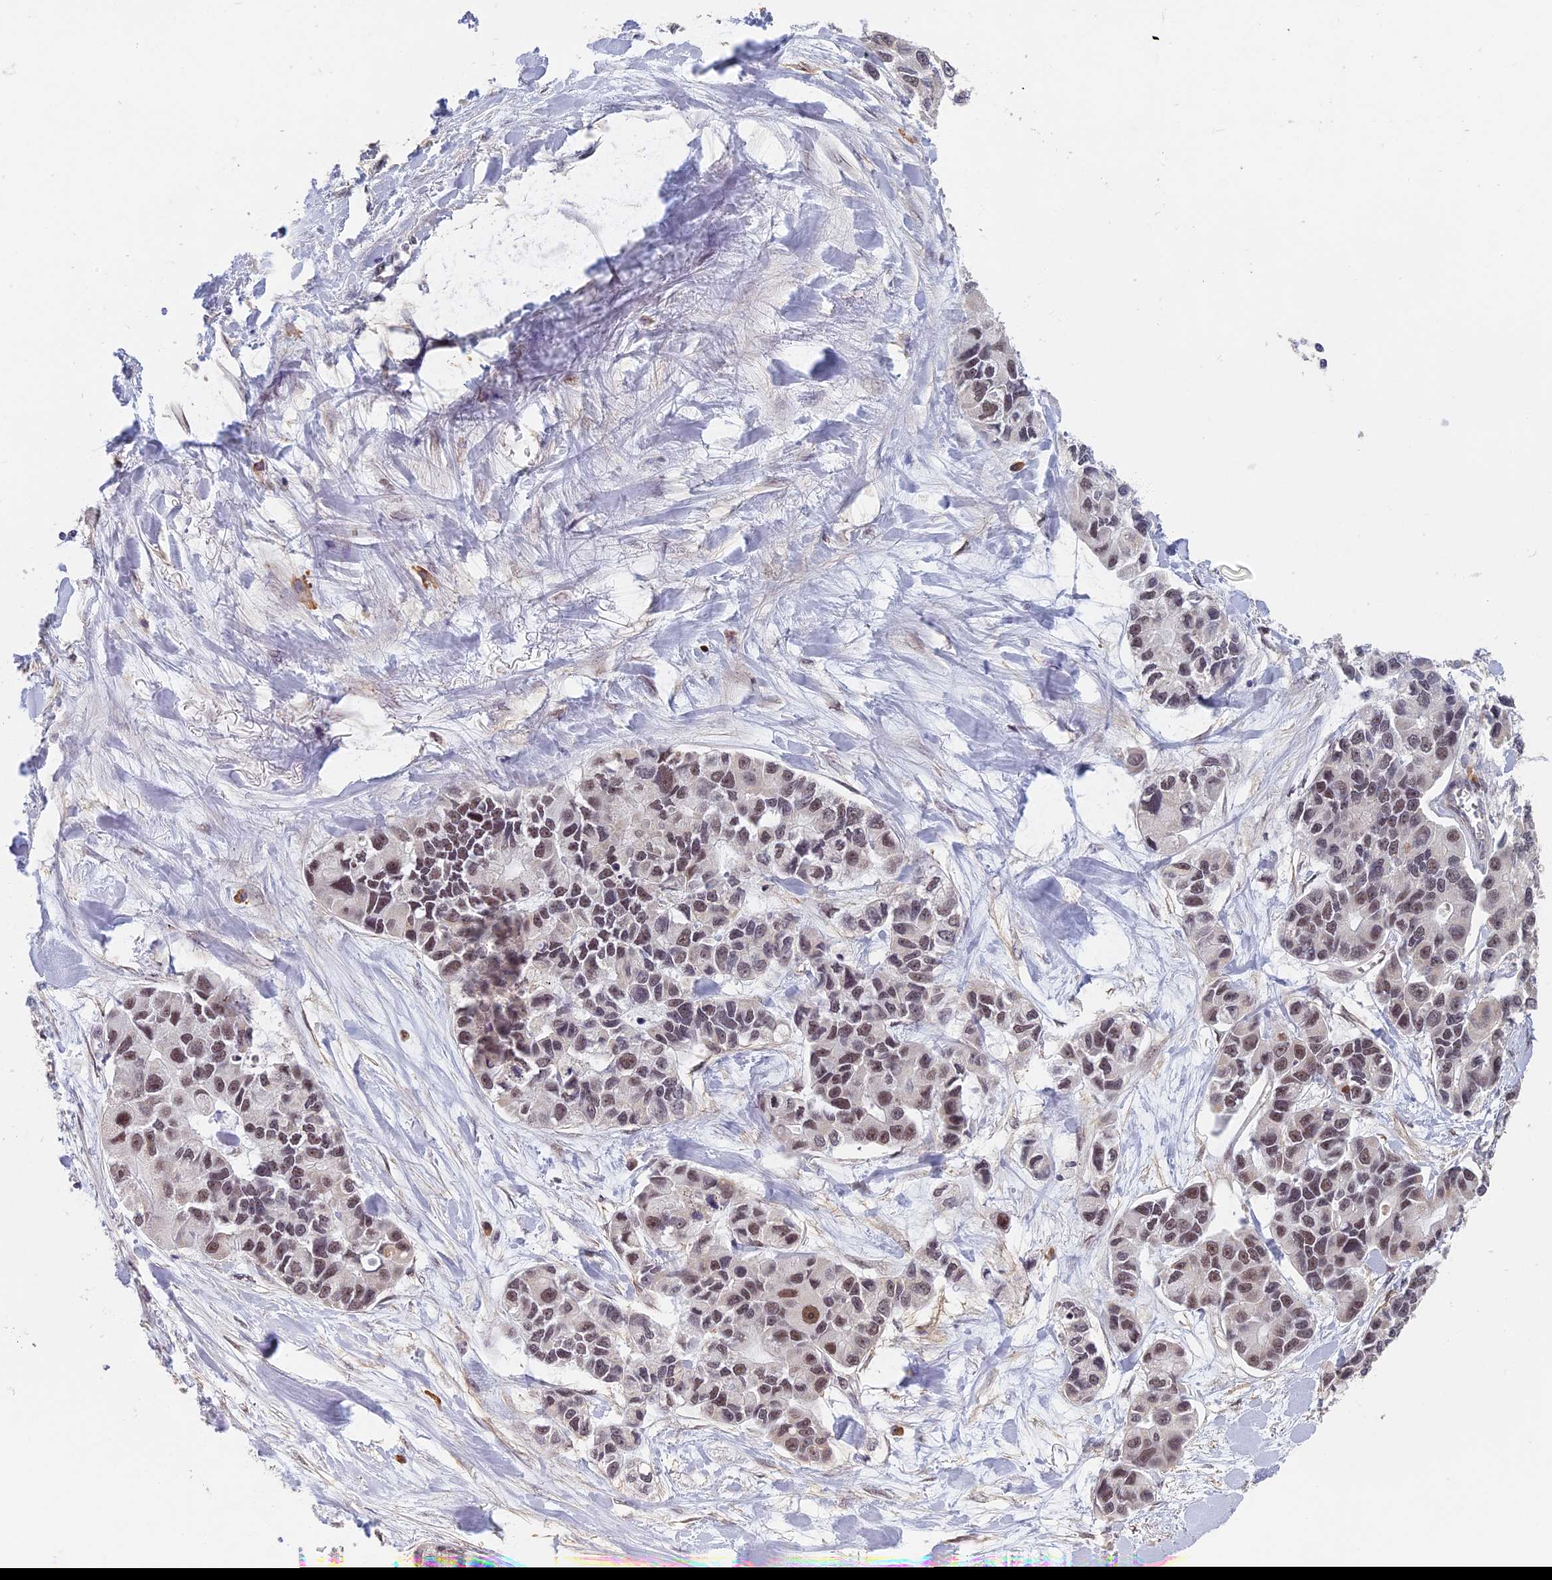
{"staining": {"intensity": "moderate", "quantity": "25%-75%", "location": "nuclear"}, "tissue": "lung cancer", "cell_type": "Tumor cells", "image_type": "cancer", "snomed": [{"axis": "morphology", "description": "Adenocarcinoma, NOS"}, {"axis": "topography", "description": "Lung"}], "caption": "High-magnification brightfield microscopy of lung adenocarcinoma stained with DAB (brown) and counterstained with hematoxylin (blue). tumor cells exhibit moderate nuclear positivity is identified in approximately25%-75% of cells. The protein is shown in brown color, while the nuclei are stained blue.", "gene": "MORF4L1", "patient": {"sex": "female", "age": 54}}